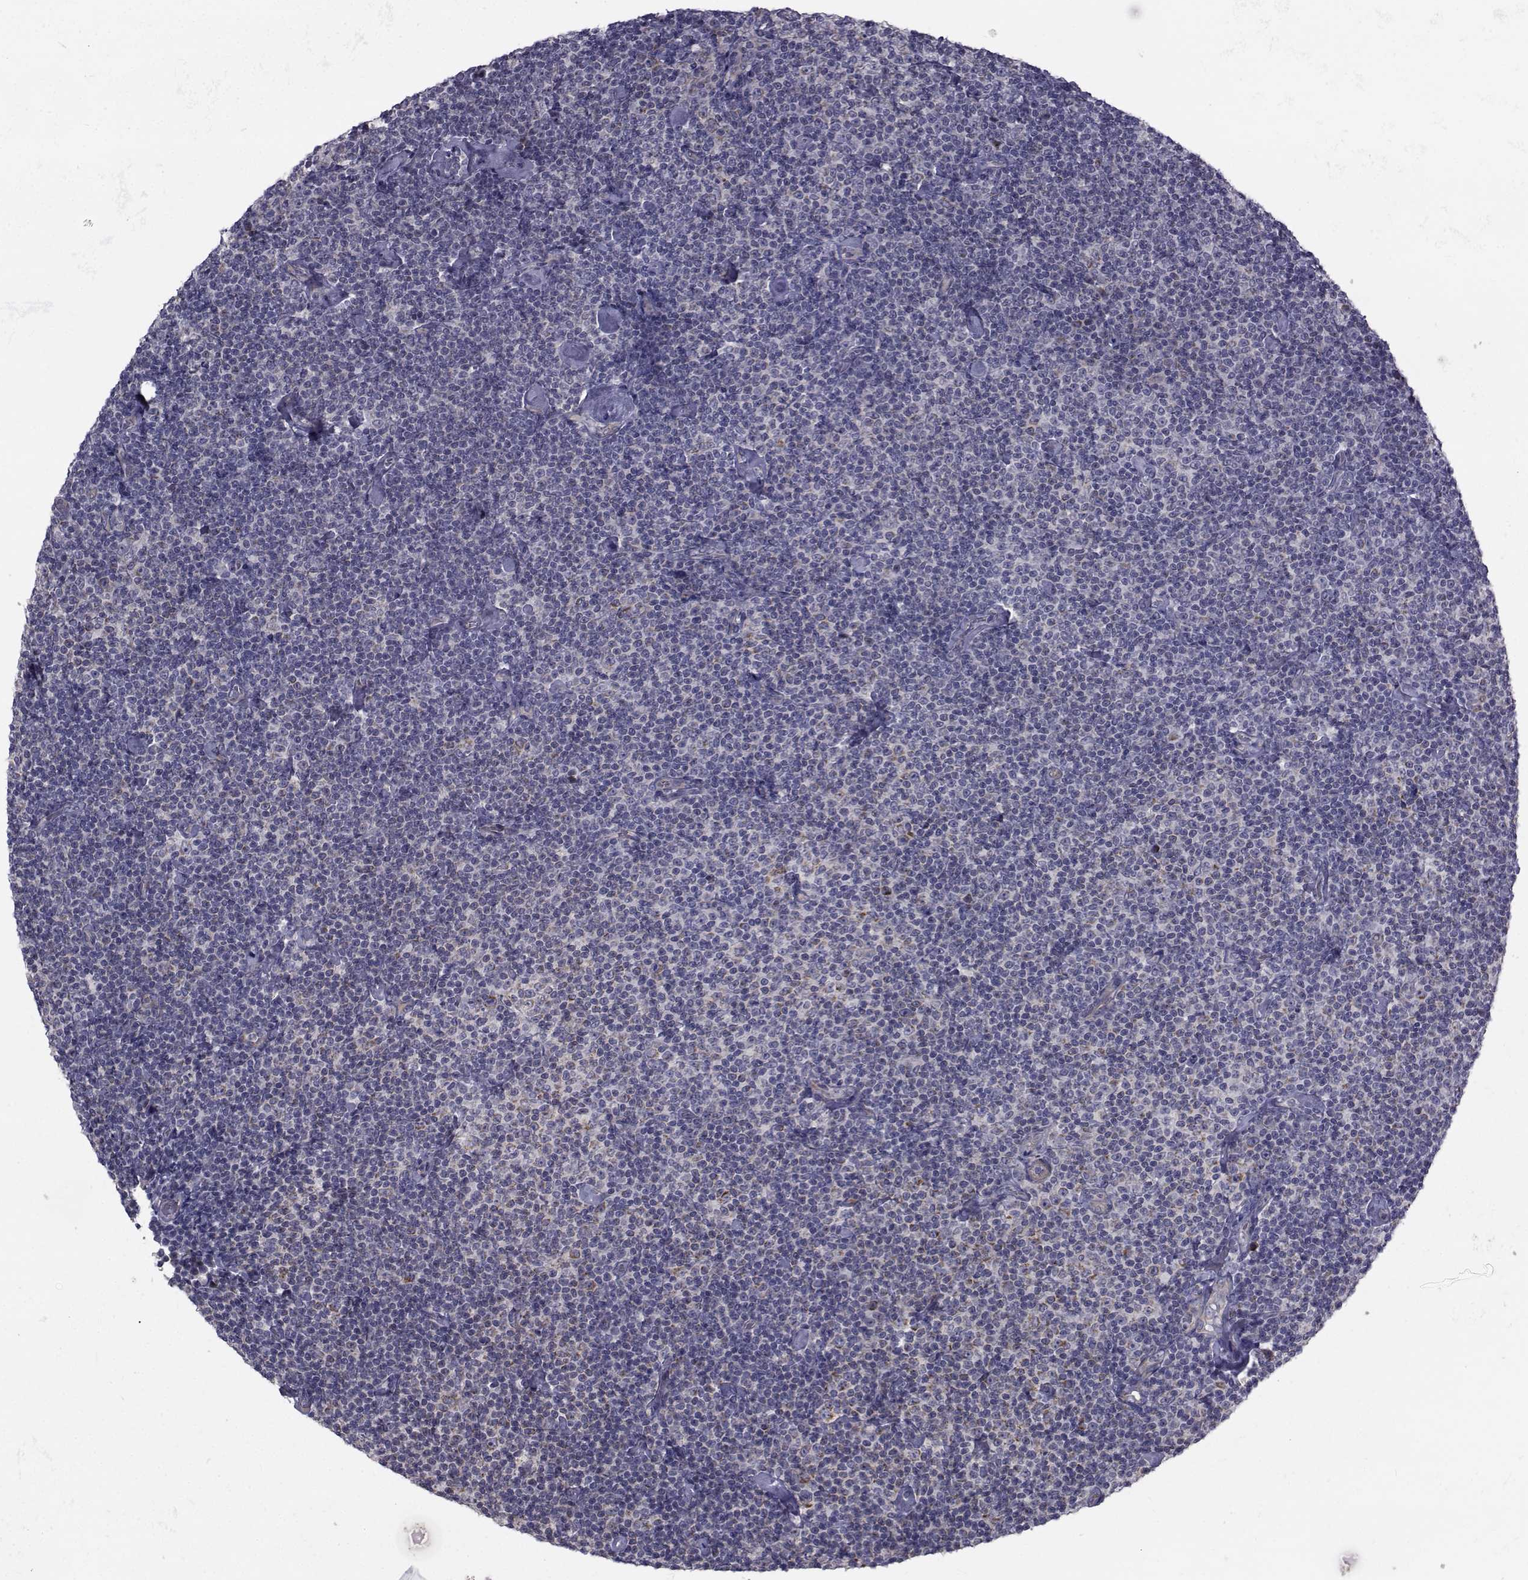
{"staining": {"intensity": "negative", "quantity": "none", "location": "none"}, "tissue": "lymphoma", "cell_type": "Tumor cells", "image_type": "cancer", "snomed": [{"axis": "morphology", "description": "Malignant lymphoma, non-Hodgkin's type, Low grade"}, {"axis": "topography", "description": "Lymph node"}], "caption": "Histopathology image shows no significant protein staining in tumor cells of malignant lymphoma, non-Hodgkin's type (low-grade).", "gene": "CFAP74", "patient": {"sex": "male", "age": 81}}